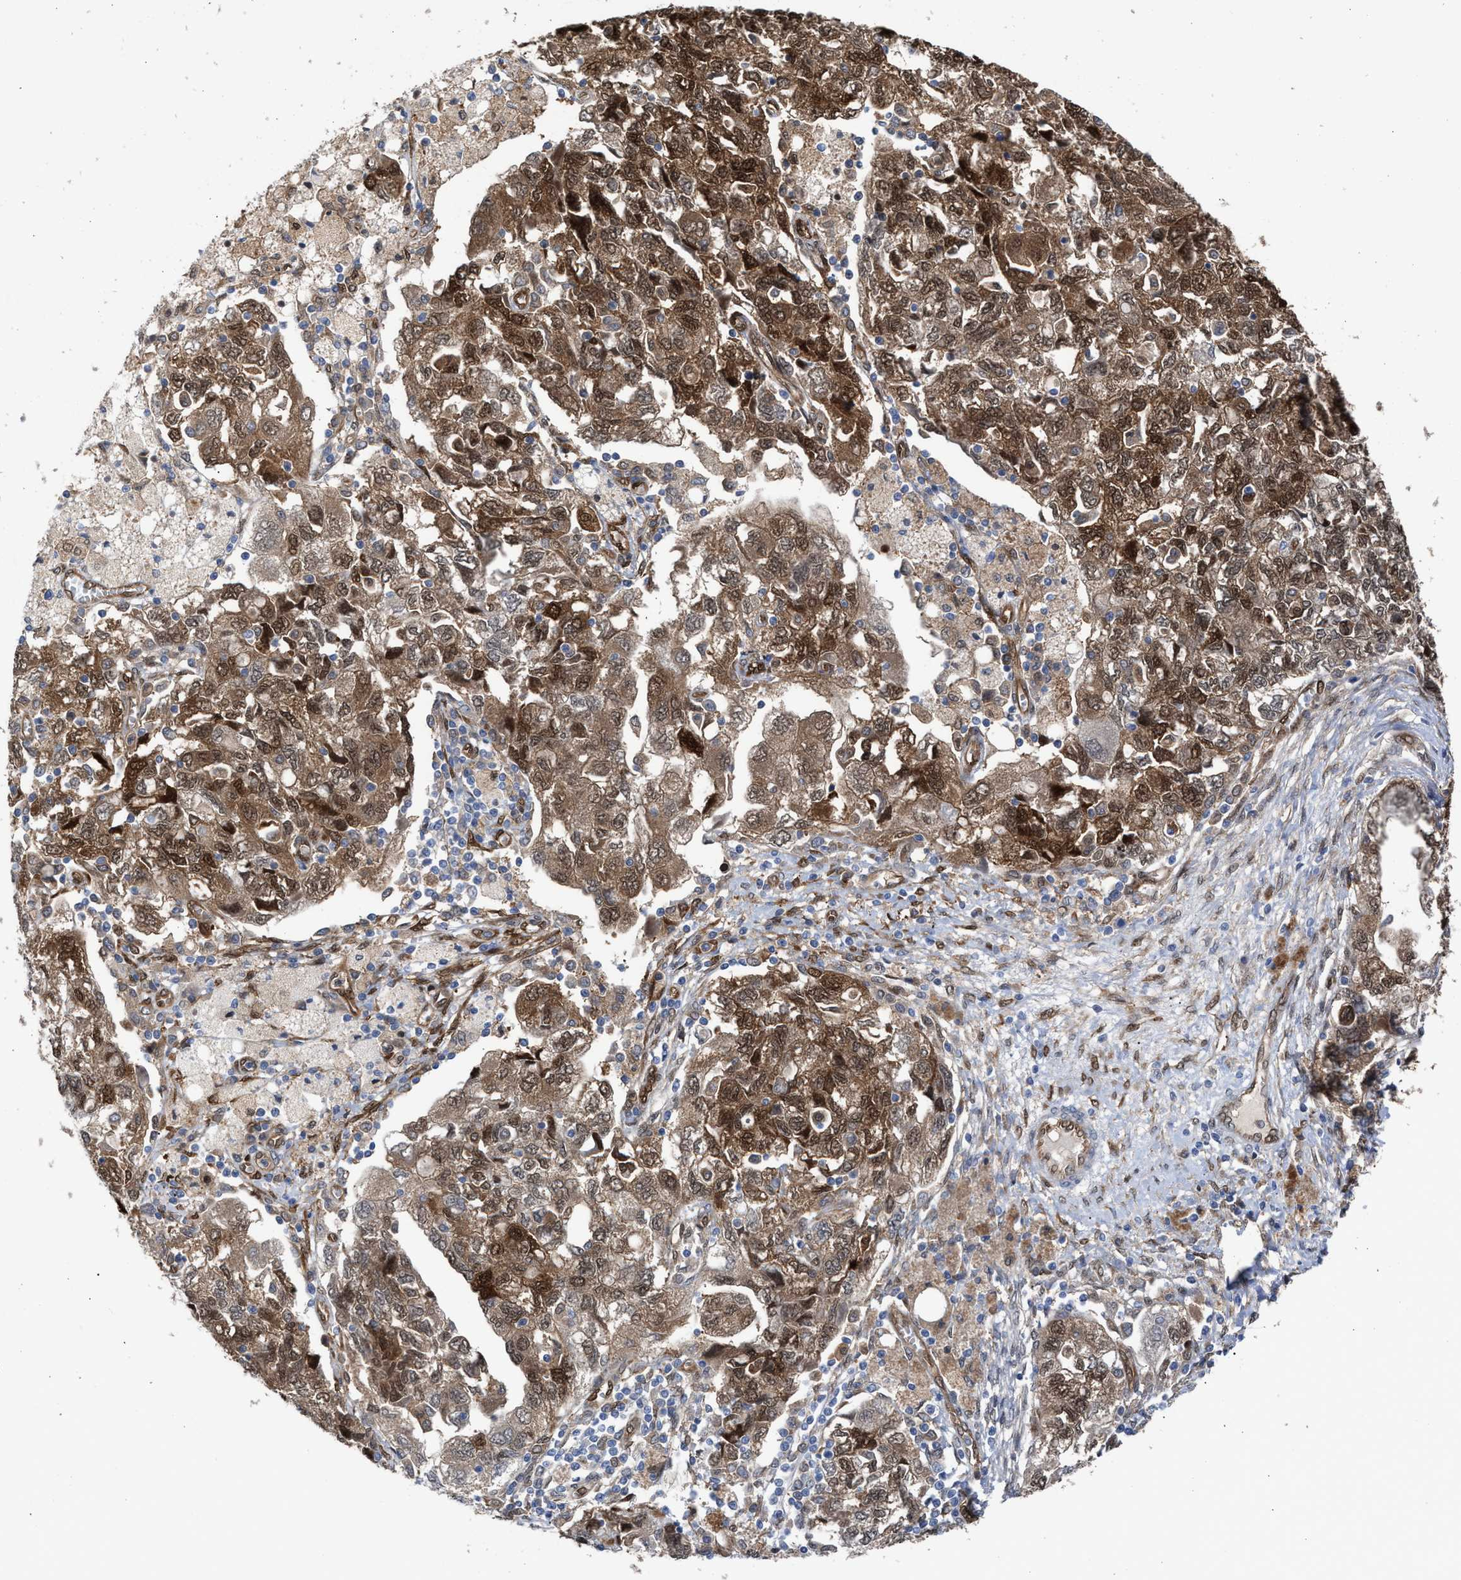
{"staining": {"intensity": "moderate", "quantity": ">75%", "location": "cytoplasmic/membranous,nuclear"}, "tissue": "ovarian cancer", "cell_type": "Tumor cells", "image_type": "cancer", "snomed": [{"axis": "morphology", "description": "Carcinoma, NOS"}, {"axis": "morphology", "description": "Cystadenocarcinoma, serous, NOS"}, {"axis": "topography", "description": "Ovary"}], "caption": "Moderate cytoplasmic/membranous and nuclear protein expression is identified in about >75% of tumor cells in serous cystadenocarcinoma (ovarian). Nuclei are stained in blue.", "gene": "TP53I3", "patient": {"sex": "female", "age": 69}}